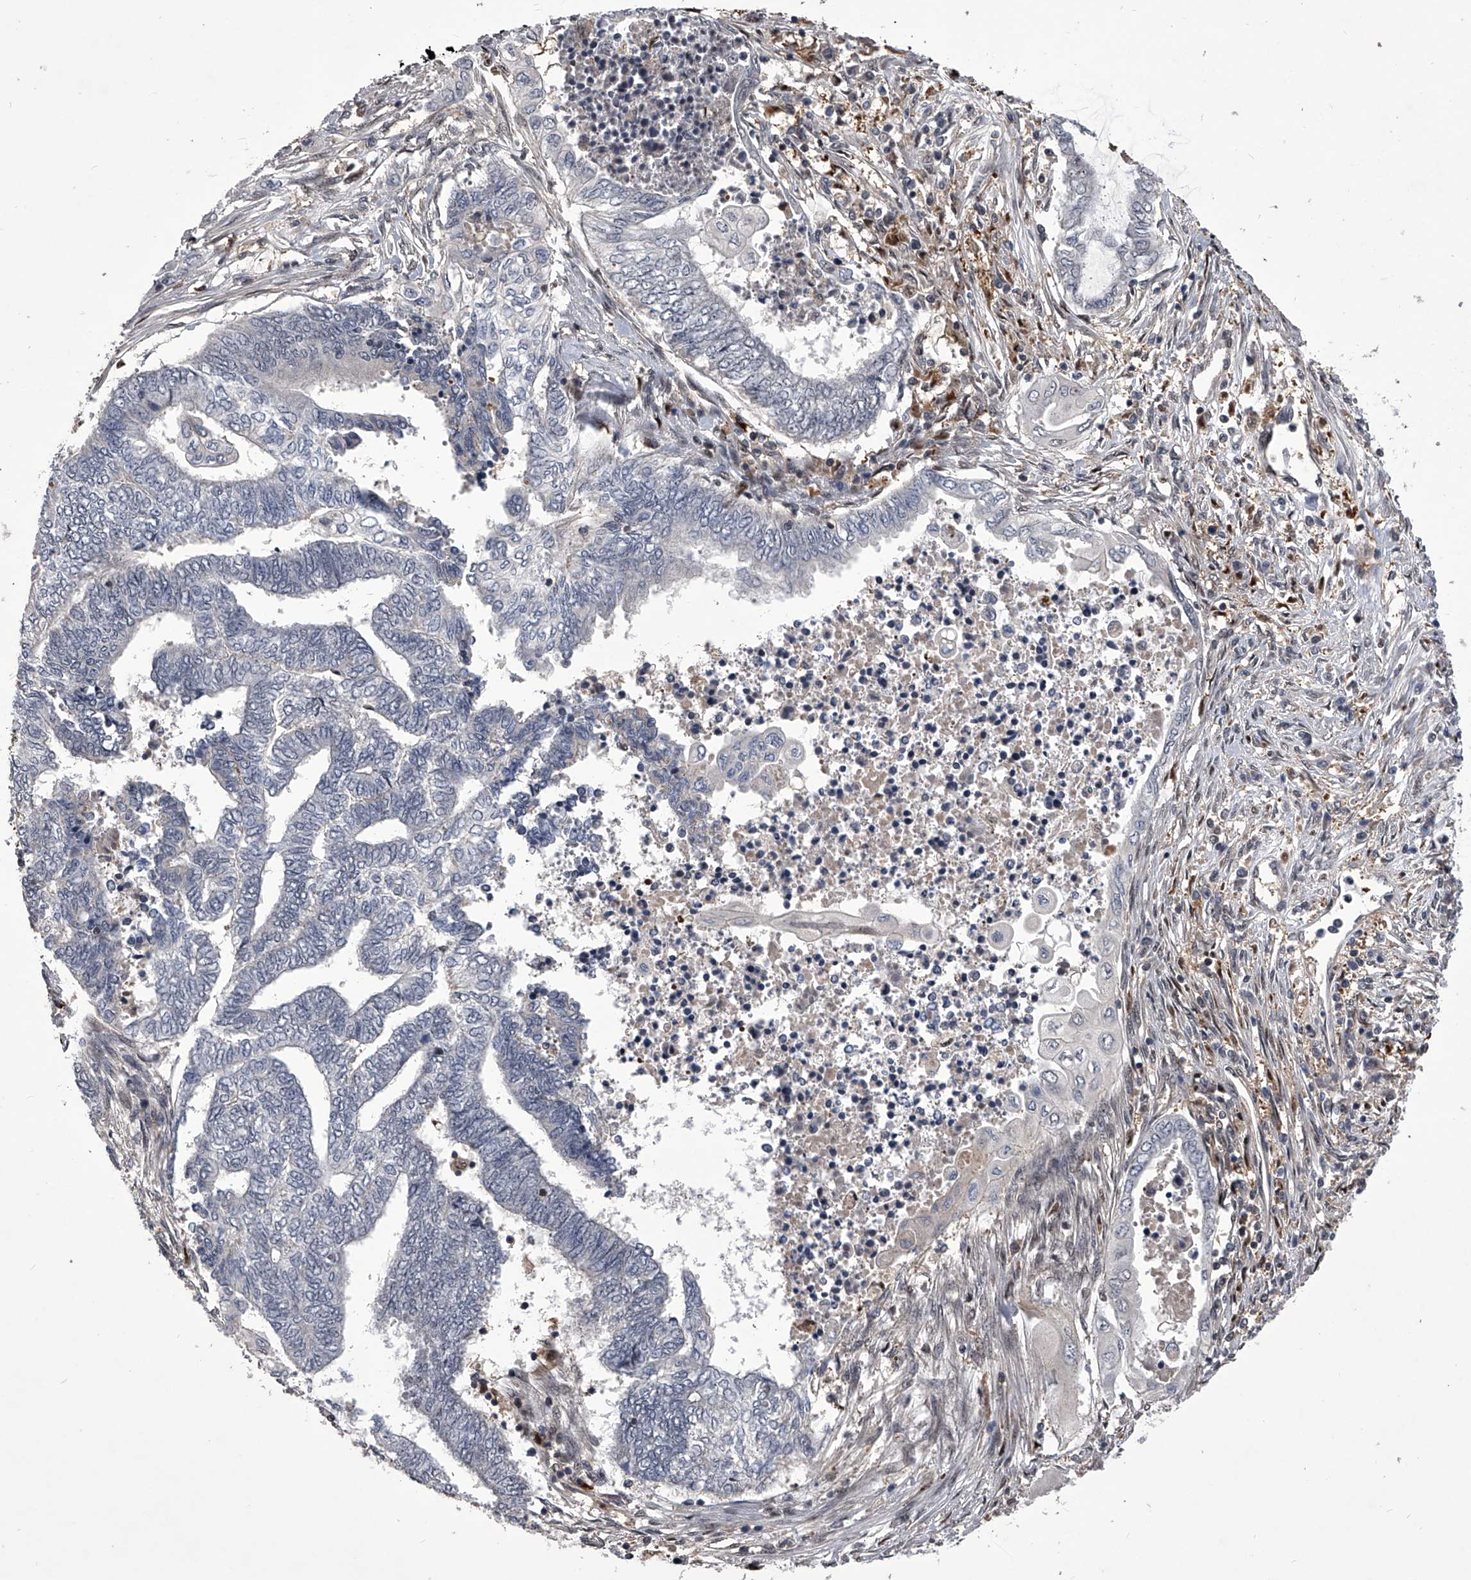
{"staining": {"intensity": "negative", "quantity": "none", "location": "none"}, "tissue": "endometrial cancer", "cell_type": "Tumor cells", "image_type": "cancer", "snomed": [{"axis": "morphology", "description": "Adenocarcinoma, NOS"}, {"axis": "topography", "description": "Uterus"}, {"axis": "topography", "description": "Endometrium"}], "caption": "High power microscopy histopathology image of an immunohistochemistry histopathology image of adenocarcinoma (endometrial), revealing no significant staining in tumor cells.", "gene": "CMTR1", "patient": {"sex": "female", "age": 70}}